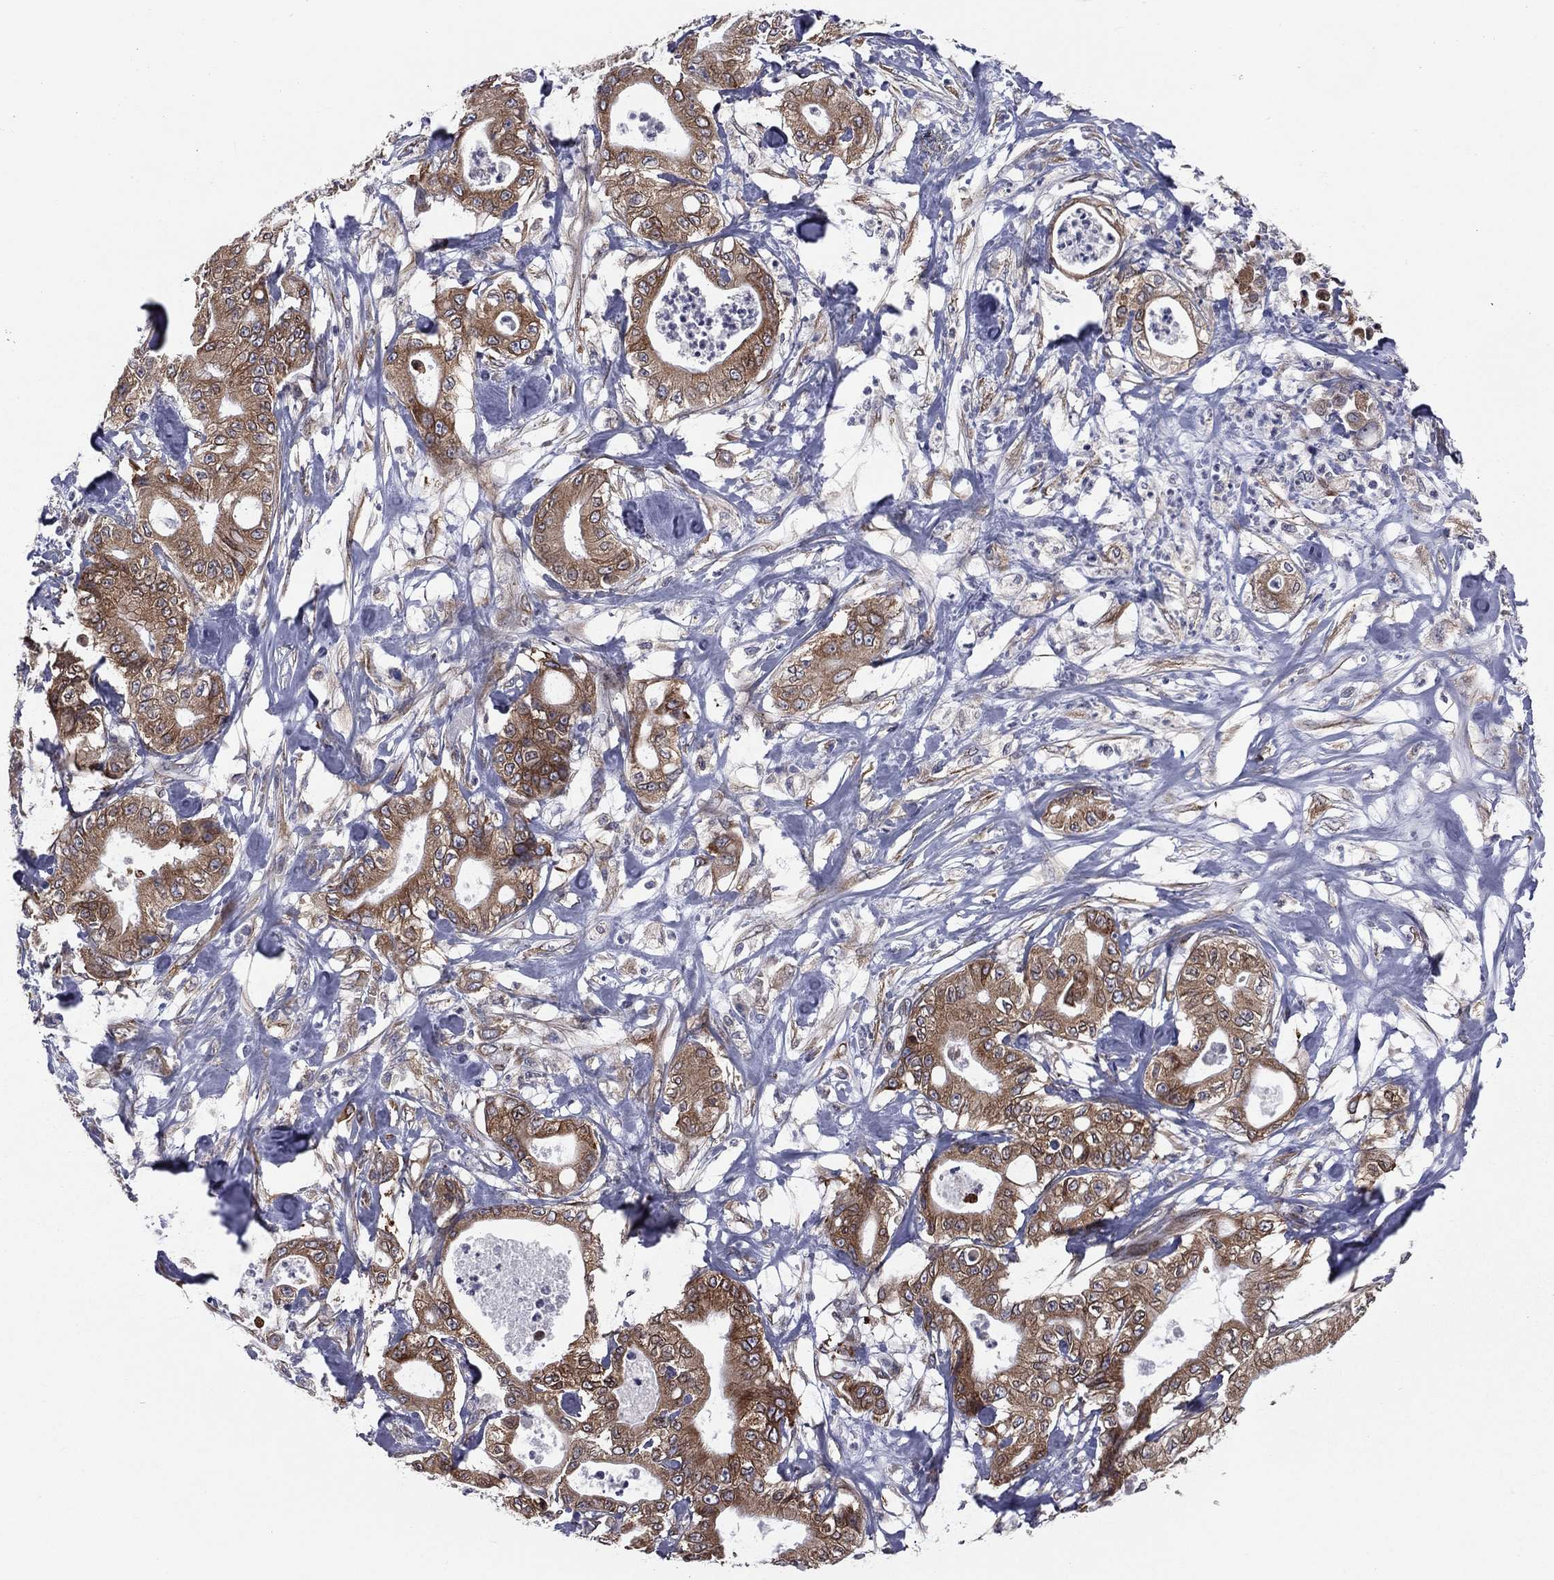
{"staining": {"intensity": "moderate", "quantity": ">75%", "location": "cytoplasmic/membranous"}, "tissue": "pancreatic cancer", "cell_type": "Tumor cells", "image_type": "cancer", "snomed": [{"axis": "morphology", "description": "Adenocarcinoma, NOS"}, {"axis": "topography", "description": "Pancreas"}], "caption": "Protein expression analysis of adenocarcinoma (pancreatic) reveals moderate cytoplasmic/membranous expression in approximately >75% of tumor cells.", "gene": "PGRMC1", "patient": {"sex": "male", "age": 71}}